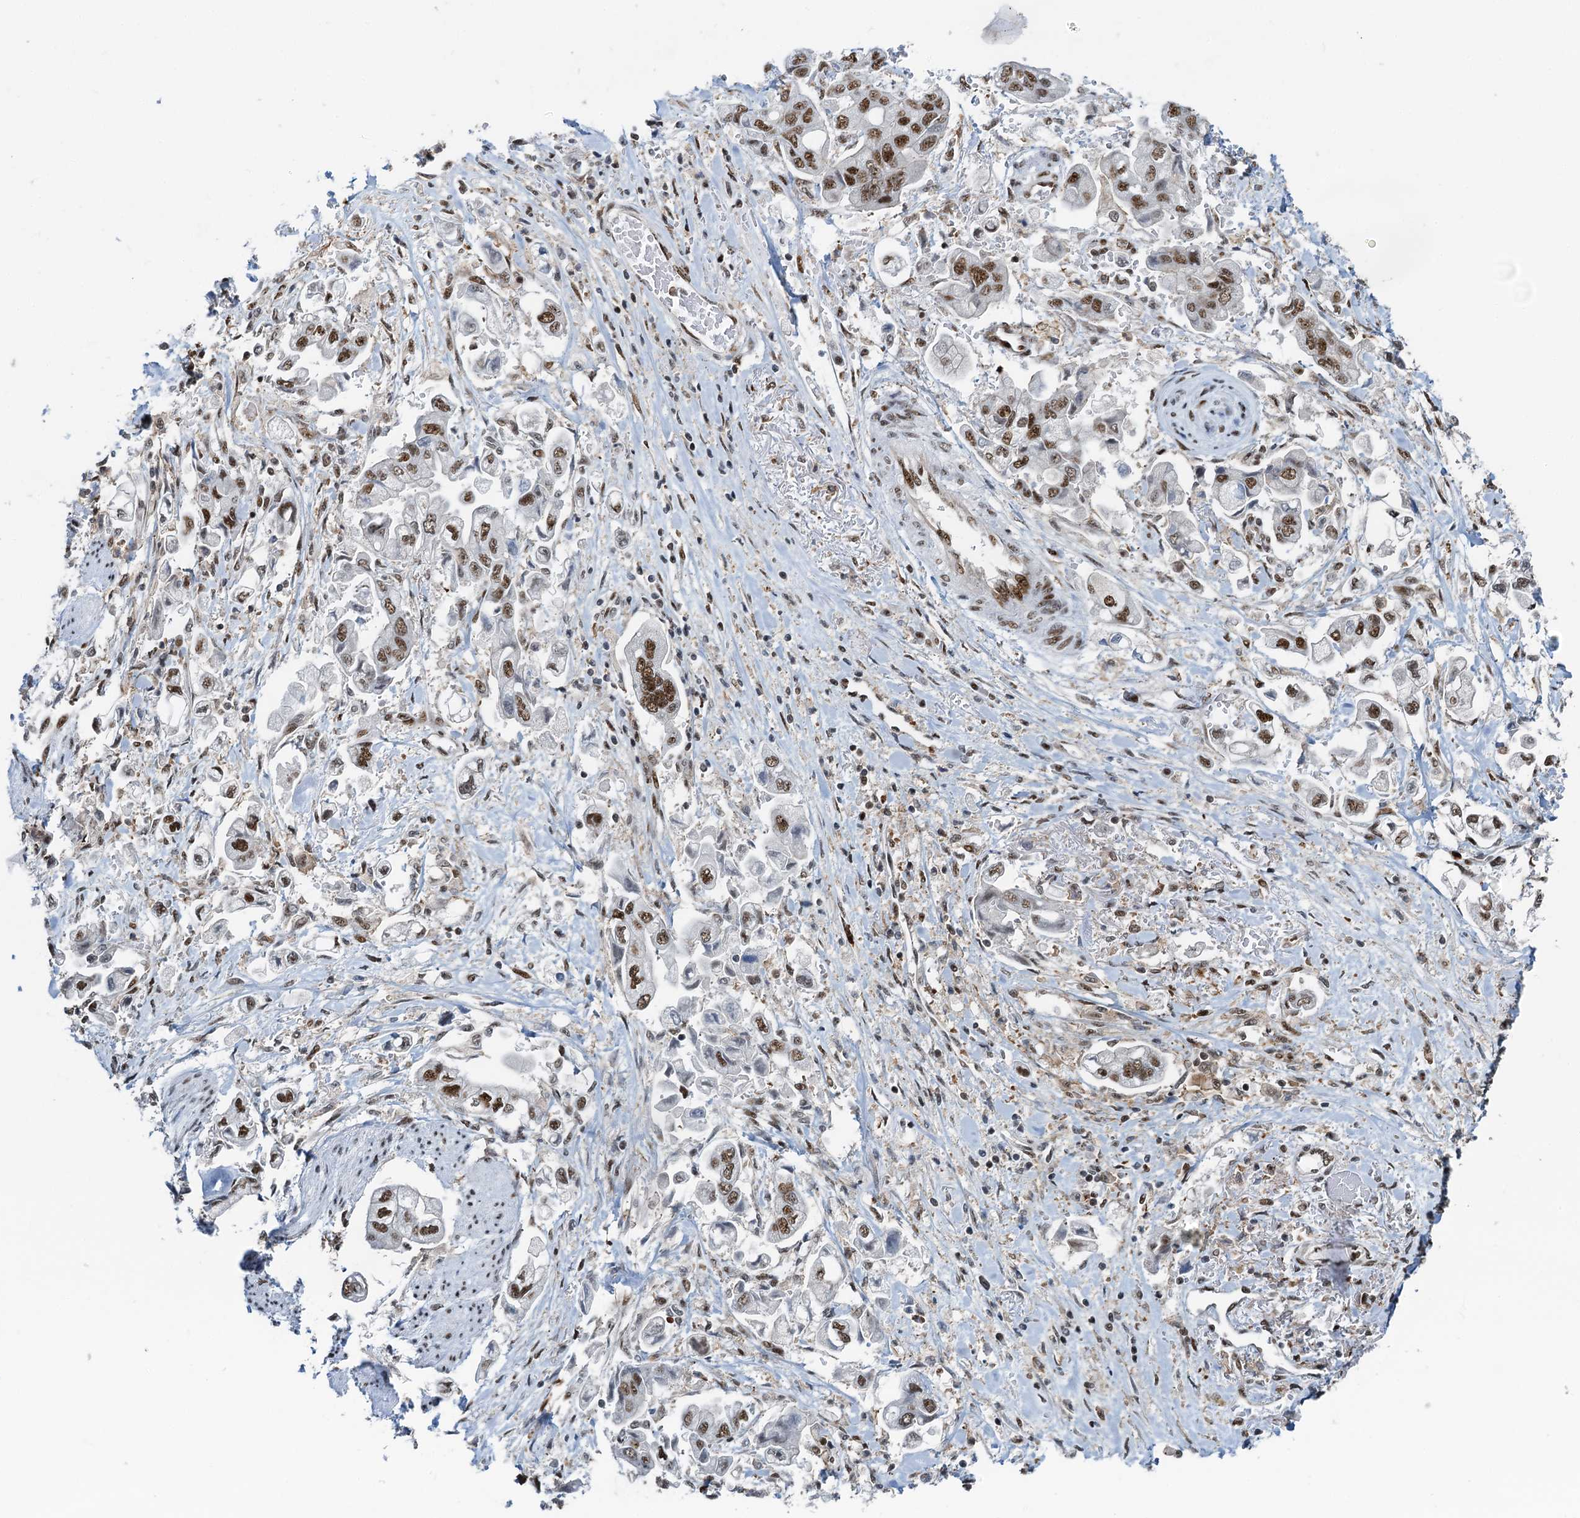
{"staining": {"intensity": "moderate", "quantity": ">75%", "location": "nuclear"}, "tissue": "stomach cancer", "cell_type": "Tumor cells", "image_type": "cancer", "snomed": [{"axis": "morphology", "description": "Adenocarcinoma, NOS"}, {"axis": "topography", "description": "Stomach"}], "caption": "Immunohistochemical staining of human stomach cancer displays moderate nuclear protein expression in about >75% of tumor cells.", "gene": "RBM26", "patient": {"sex": "male", "age": 62}}